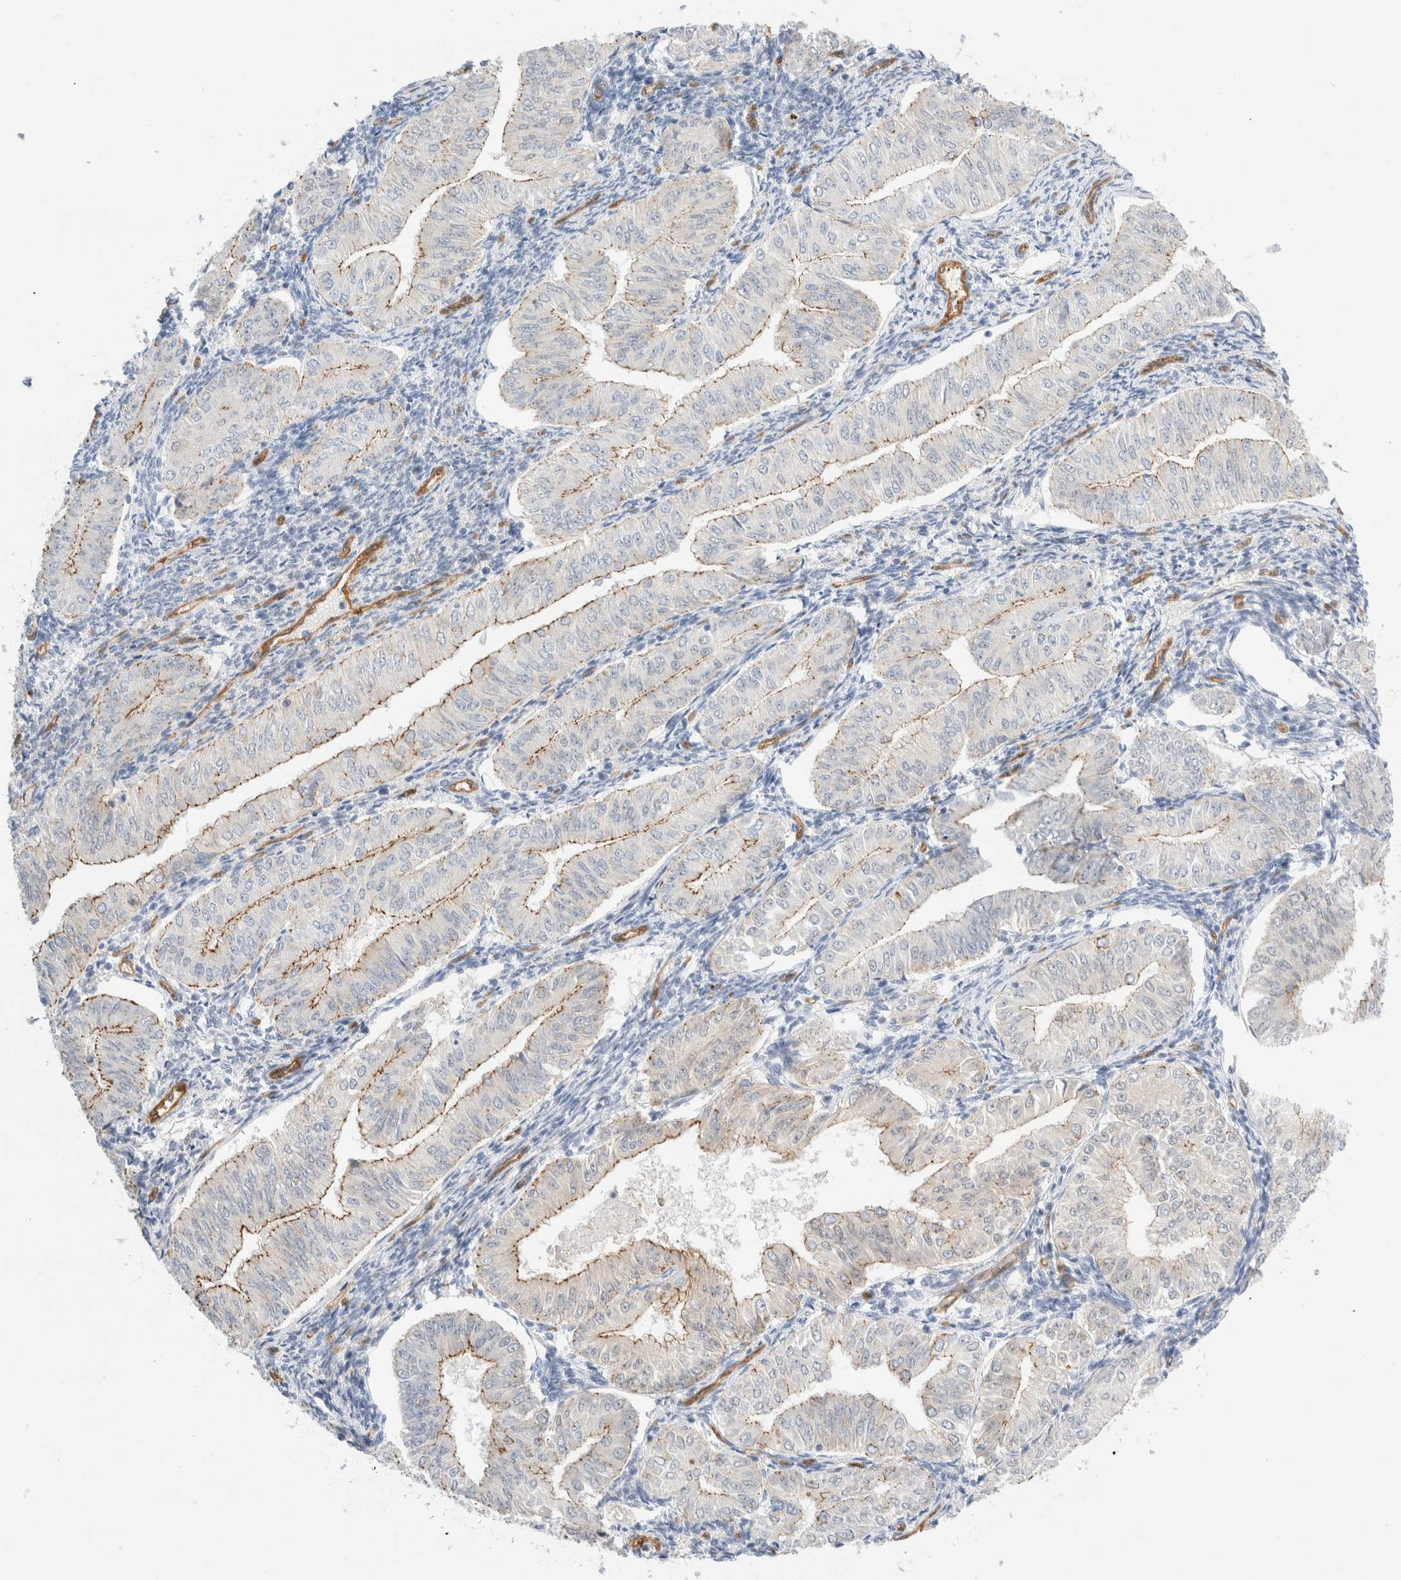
{"staining": {"intensity": "moderate", "quantity": "25%-75%", "location": "cytoplasmic/membranous"}, "tissue": "endometrial cancer", "cell_type": "Tumor cells", "image_type": "cancer", "snomed": [{"axis": "morphology", "description": "Normal tissue, NOS"}, {"axis": "morphology", "description": "Adenocarcinoma, NOS"}, {"axis": "topography", "description": "Endometrium"}], "caption": "Approximately 25%-75% of tumor cells in adenocarcinoma (endometrial) exhibit moderate cytoplasmic/membranous protein positivity as visualized by brown immunohistochemical staining.", "gene": "LMCD1", "patient": {"sex": "female", "age": 53}}